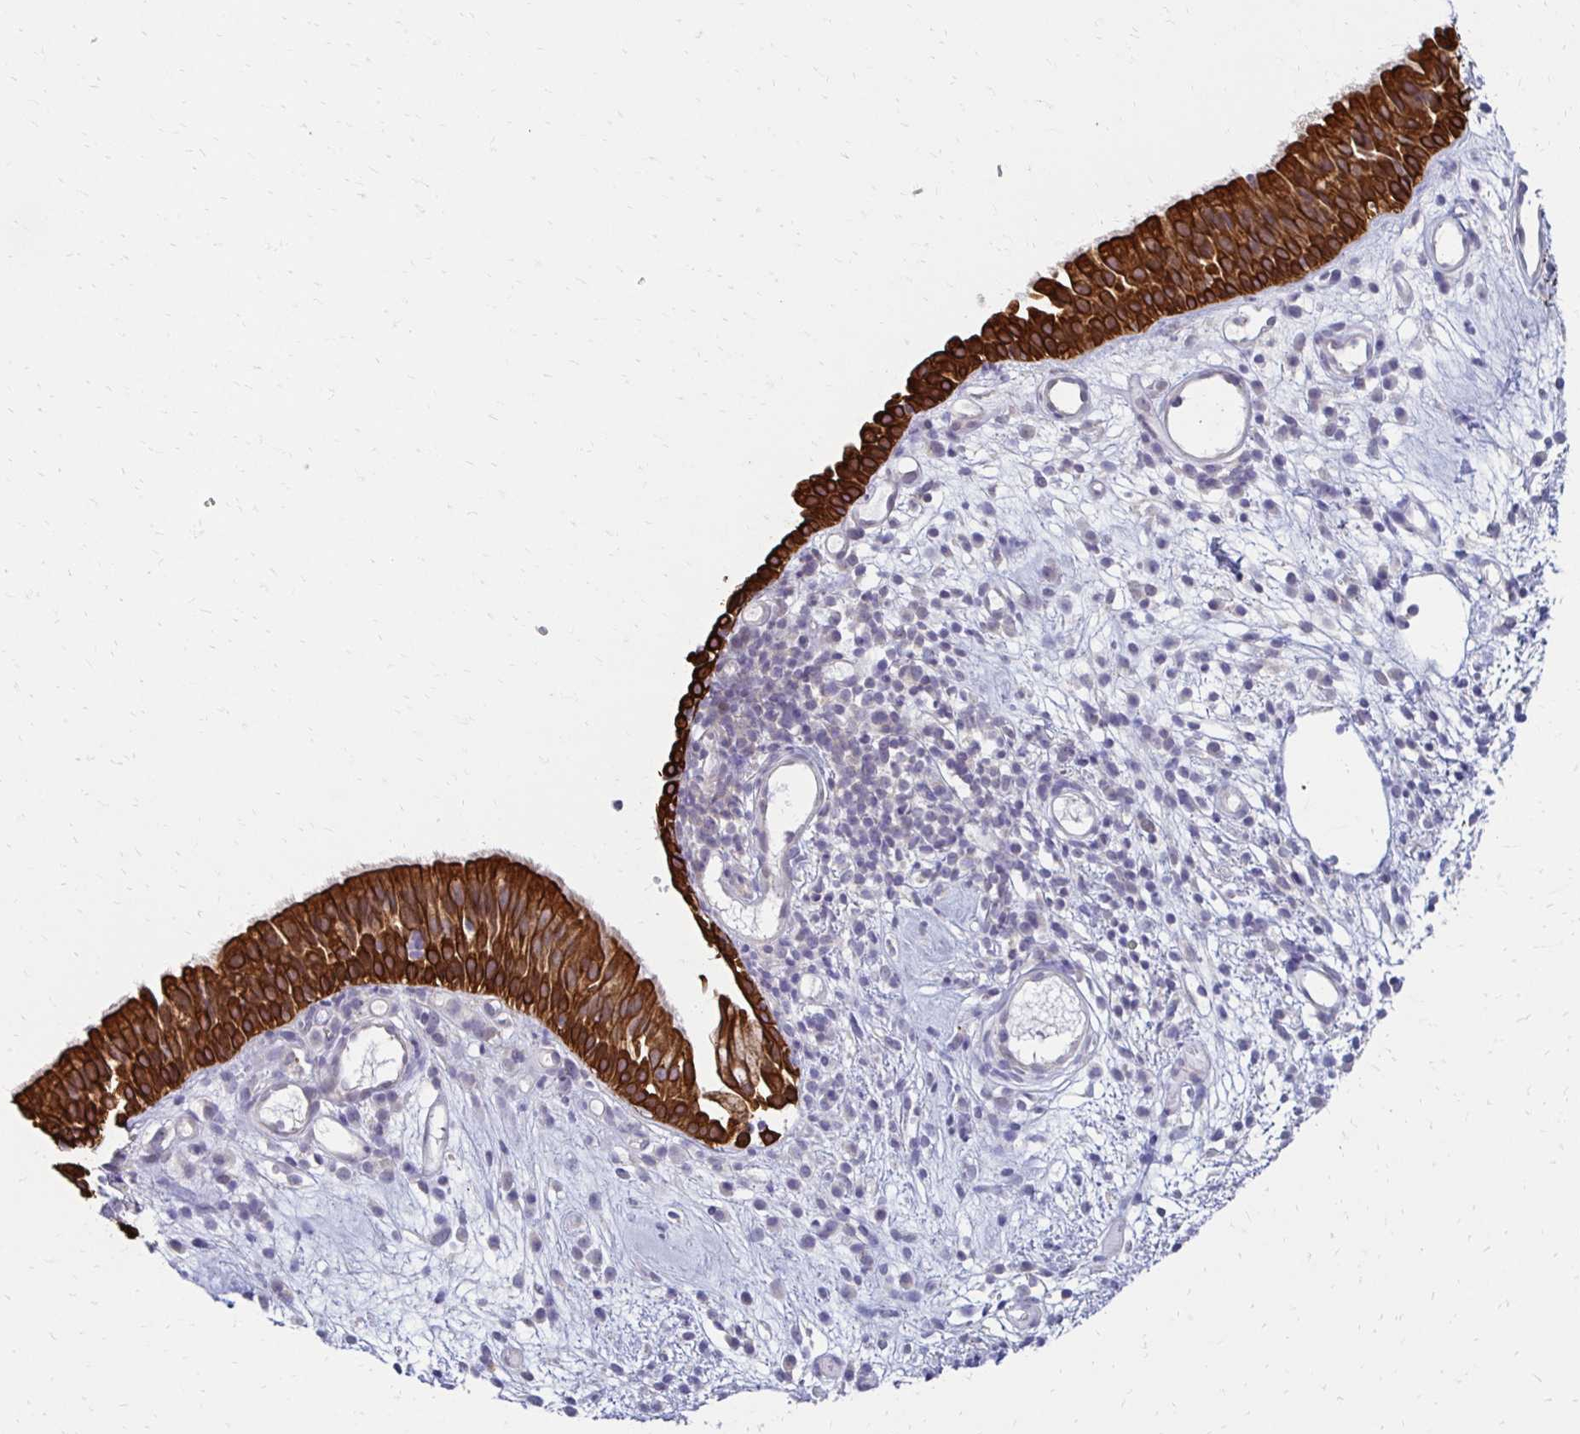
{"staining": {"intensity": "strong", "quantity": ">75%", "location": "cytoplasmic/membranous"}, "tissue": "nasopharynx", "cell_type": "Respiratory epithelial cells", "image_type": "normal", "snomed": [{"axis": "morphology", "description": "Normal tissue, NOS"}, {"axis": "morphology", "description": "Inflammation, NOS"}, {"axis": "topography", "description": "Nasopharynx"}], "caption": "Respiratory epithelial cells demonstrate strong cytoplasmic/membranous staining in approximately >75% of cells in unremarkable nasopharynx.", "gene": "C1QTNF2", "patient": {"sex": "male", "age": 54}}